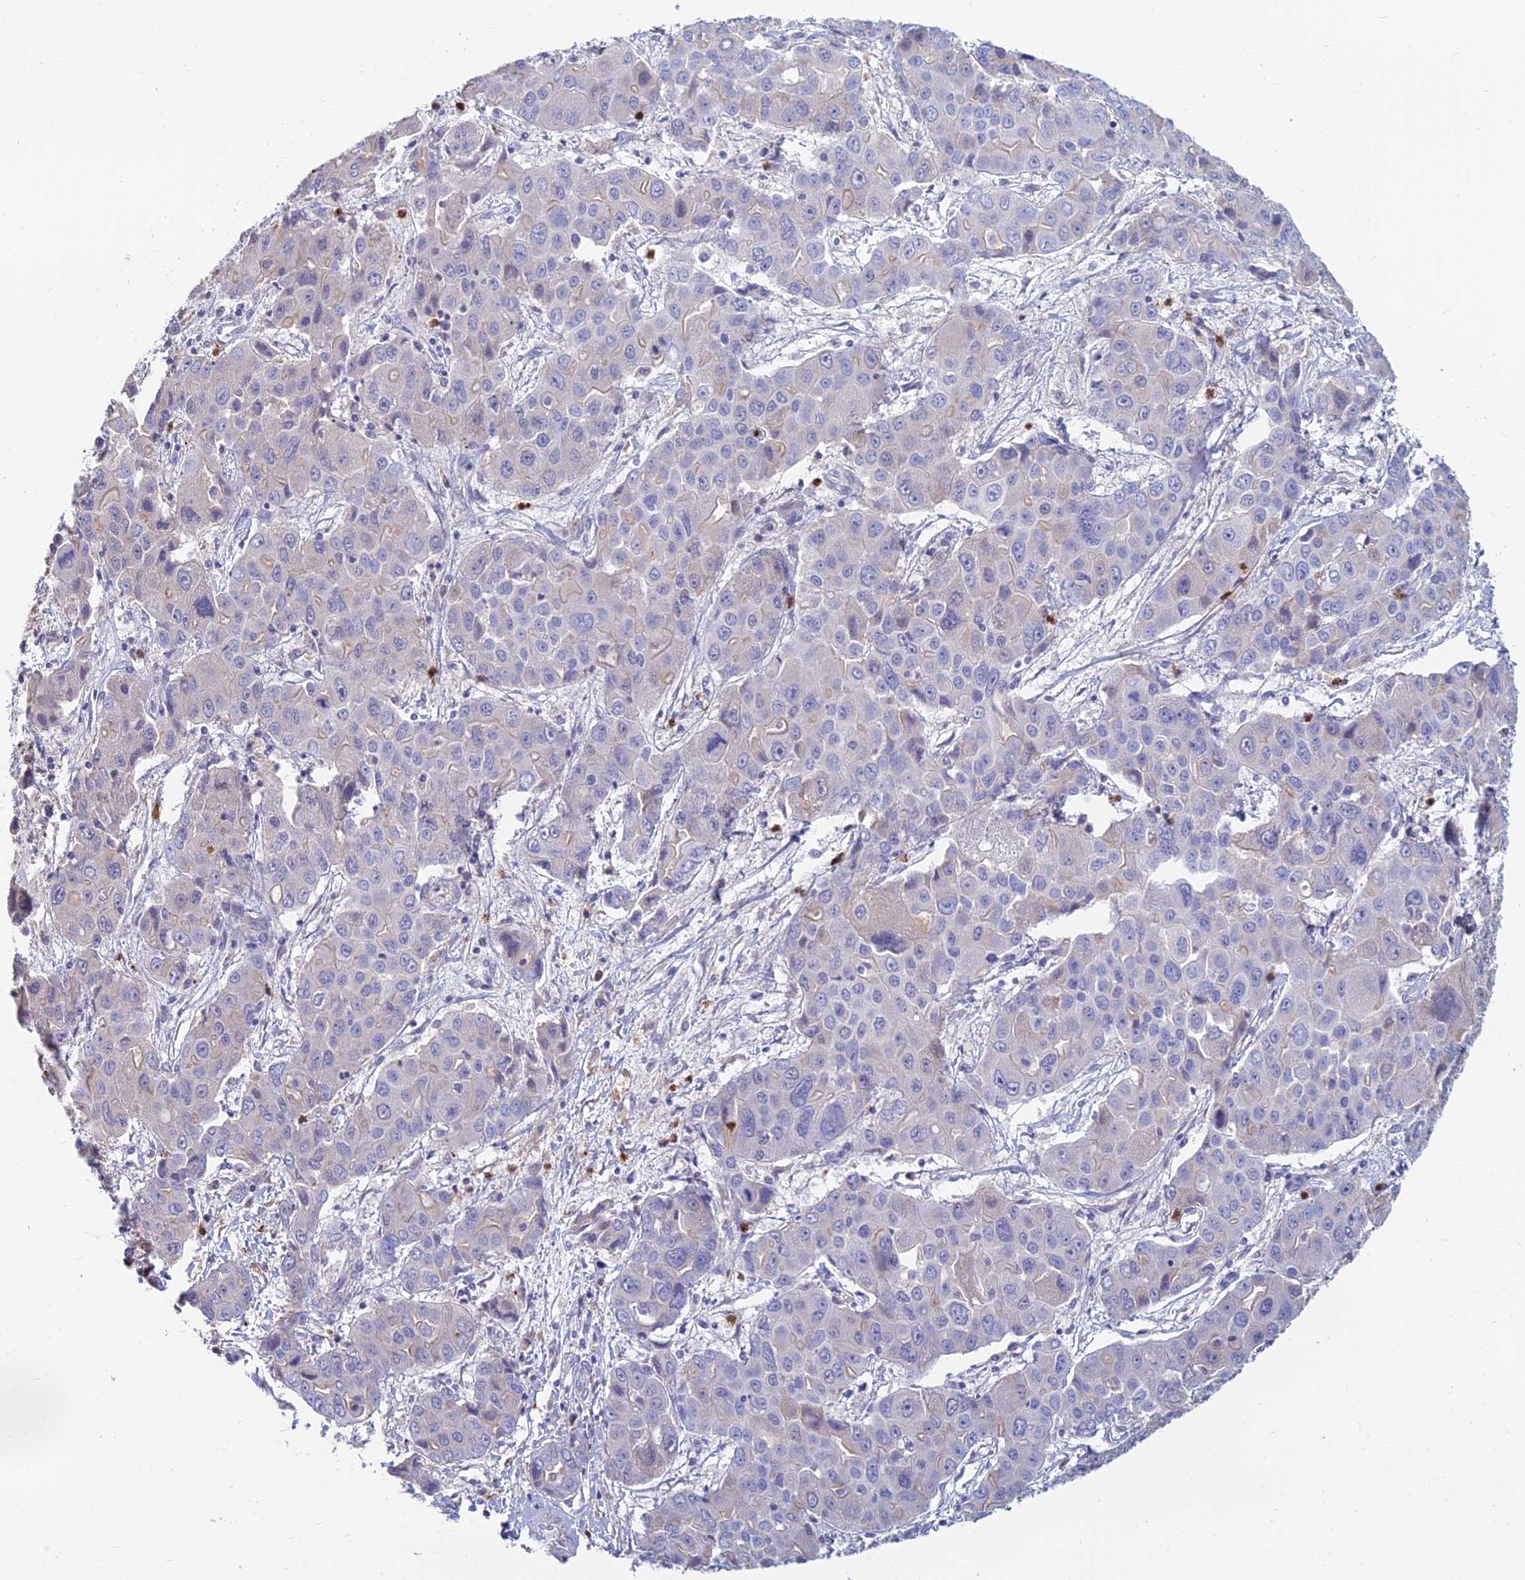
{"staining": {"intensity": "weak", "quantity": "<25%", "location": "cytoplasmic/membranous"}, "tissue": "liver cancer", "cell_type": "Tumor cells", "image_type": "cancer", "snomed": [{"axis": "morphology", "description": "Cholangiocarcinoma"}, {"axis": "topography", "description": "Liver"}], "caption": "IHC histopathology image of neoplastic tissue: human liver cholangiocarcinoma stained with DAB (3,3'-diaminobenzidine) shows no significant protein staining in tumor cells.", "gene": "GOLGA6D", "patient": {"sex": "male", "age": 67}}